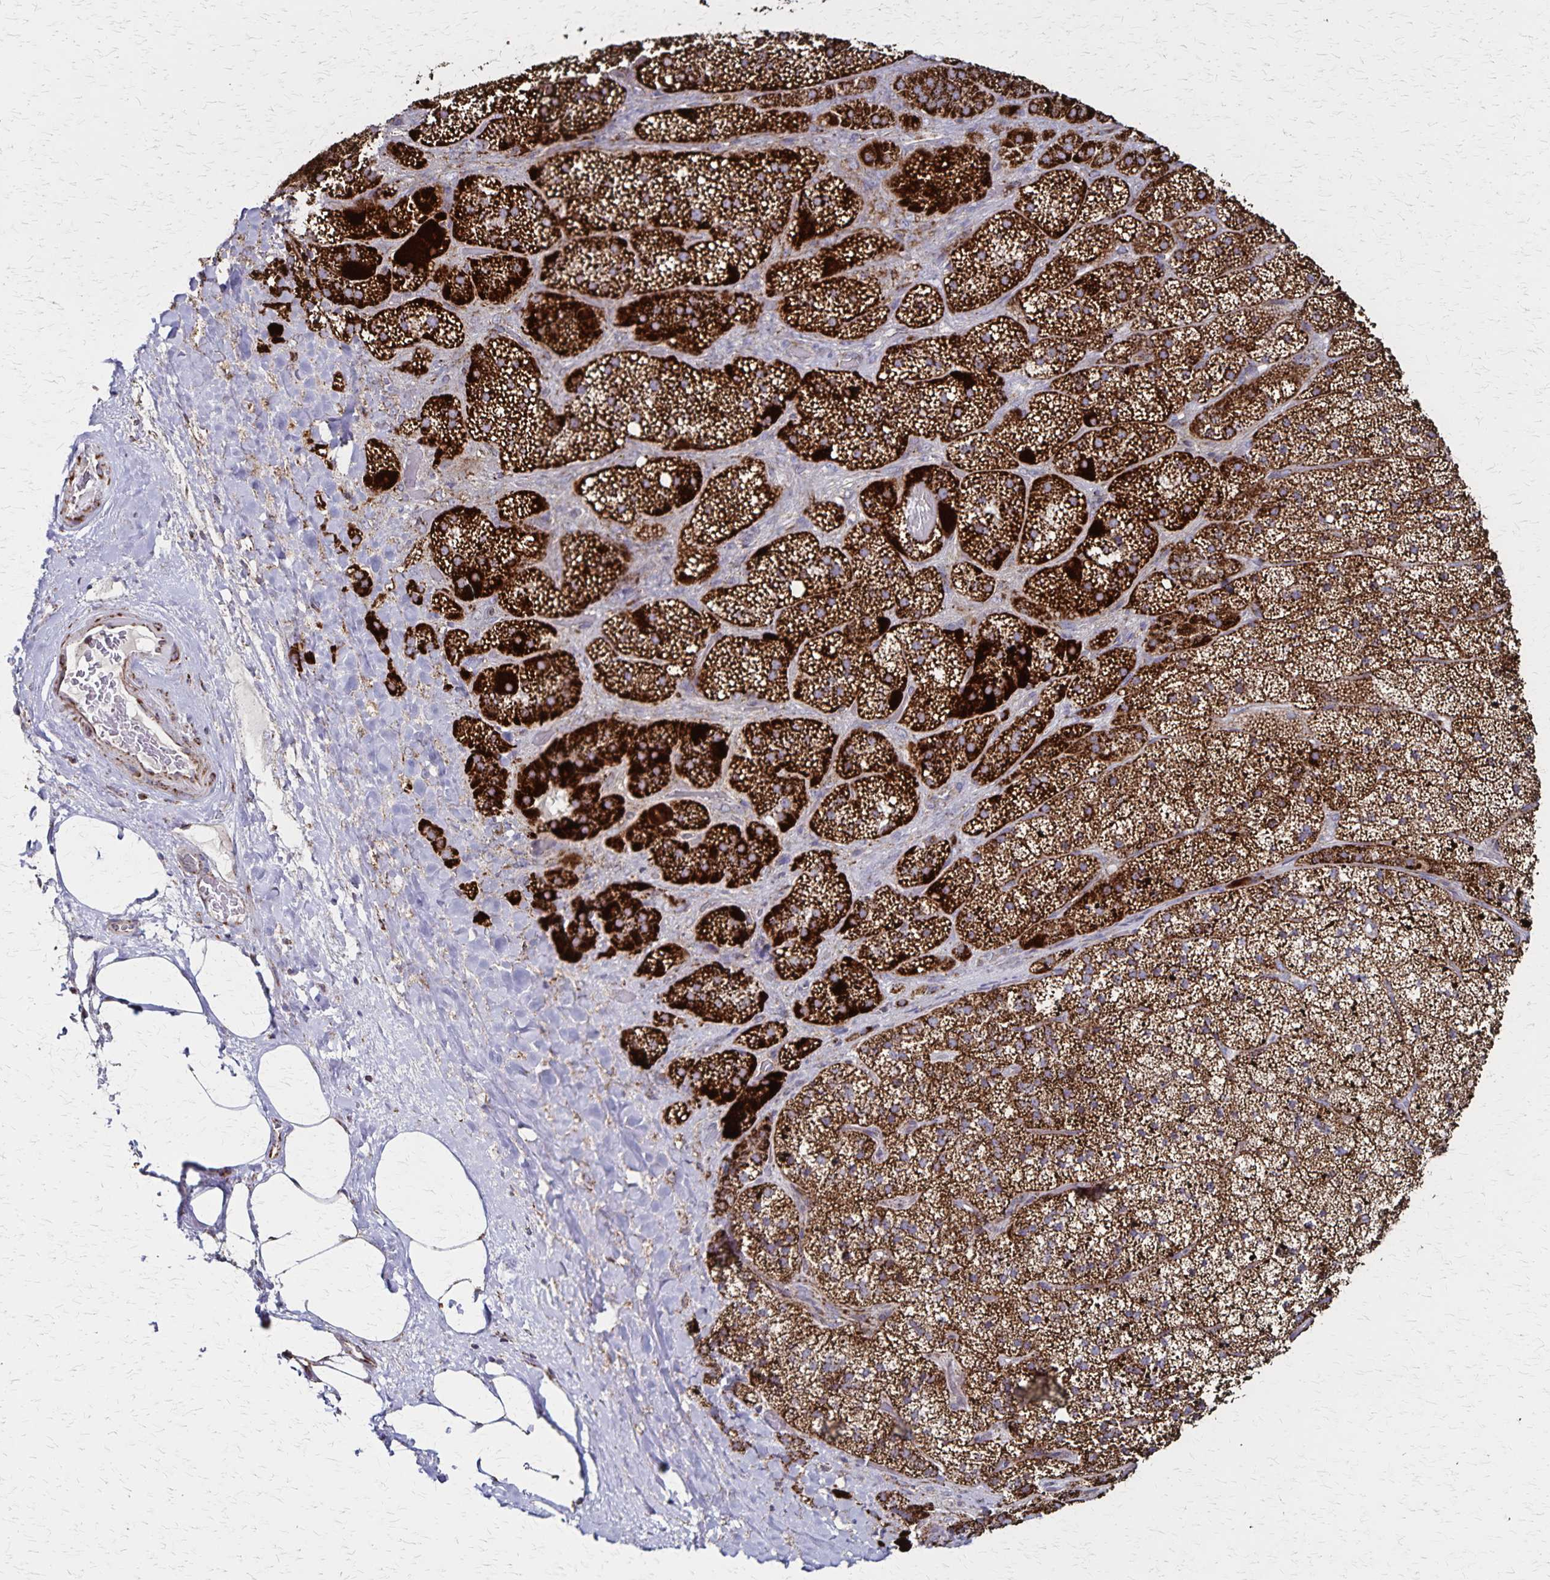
{"staining": {"intensity": "strong", "quantity": ">75%", "location": "cytoplasmic/membranous"}, "tissue": "adrenal gland", "cell_type": "Glandular cells", "image_type": "normal", "snomed": [{"axis": "morphology", "description": "Normal tissue, NOS"}, {"axis": "topography", "description": "Adrenal gland"}], "caption": "Adrenal gland stained with DAB immunohistochemistry (IHC) exhibits high levels of strong cytoplasmic/membranous positivity in about >75% of glandular cells. (DAB IHC, brown staining for protein, blue staining for nuclei).", "gene": "NFS1", "patient": {"sex": "male", "age": 57}}